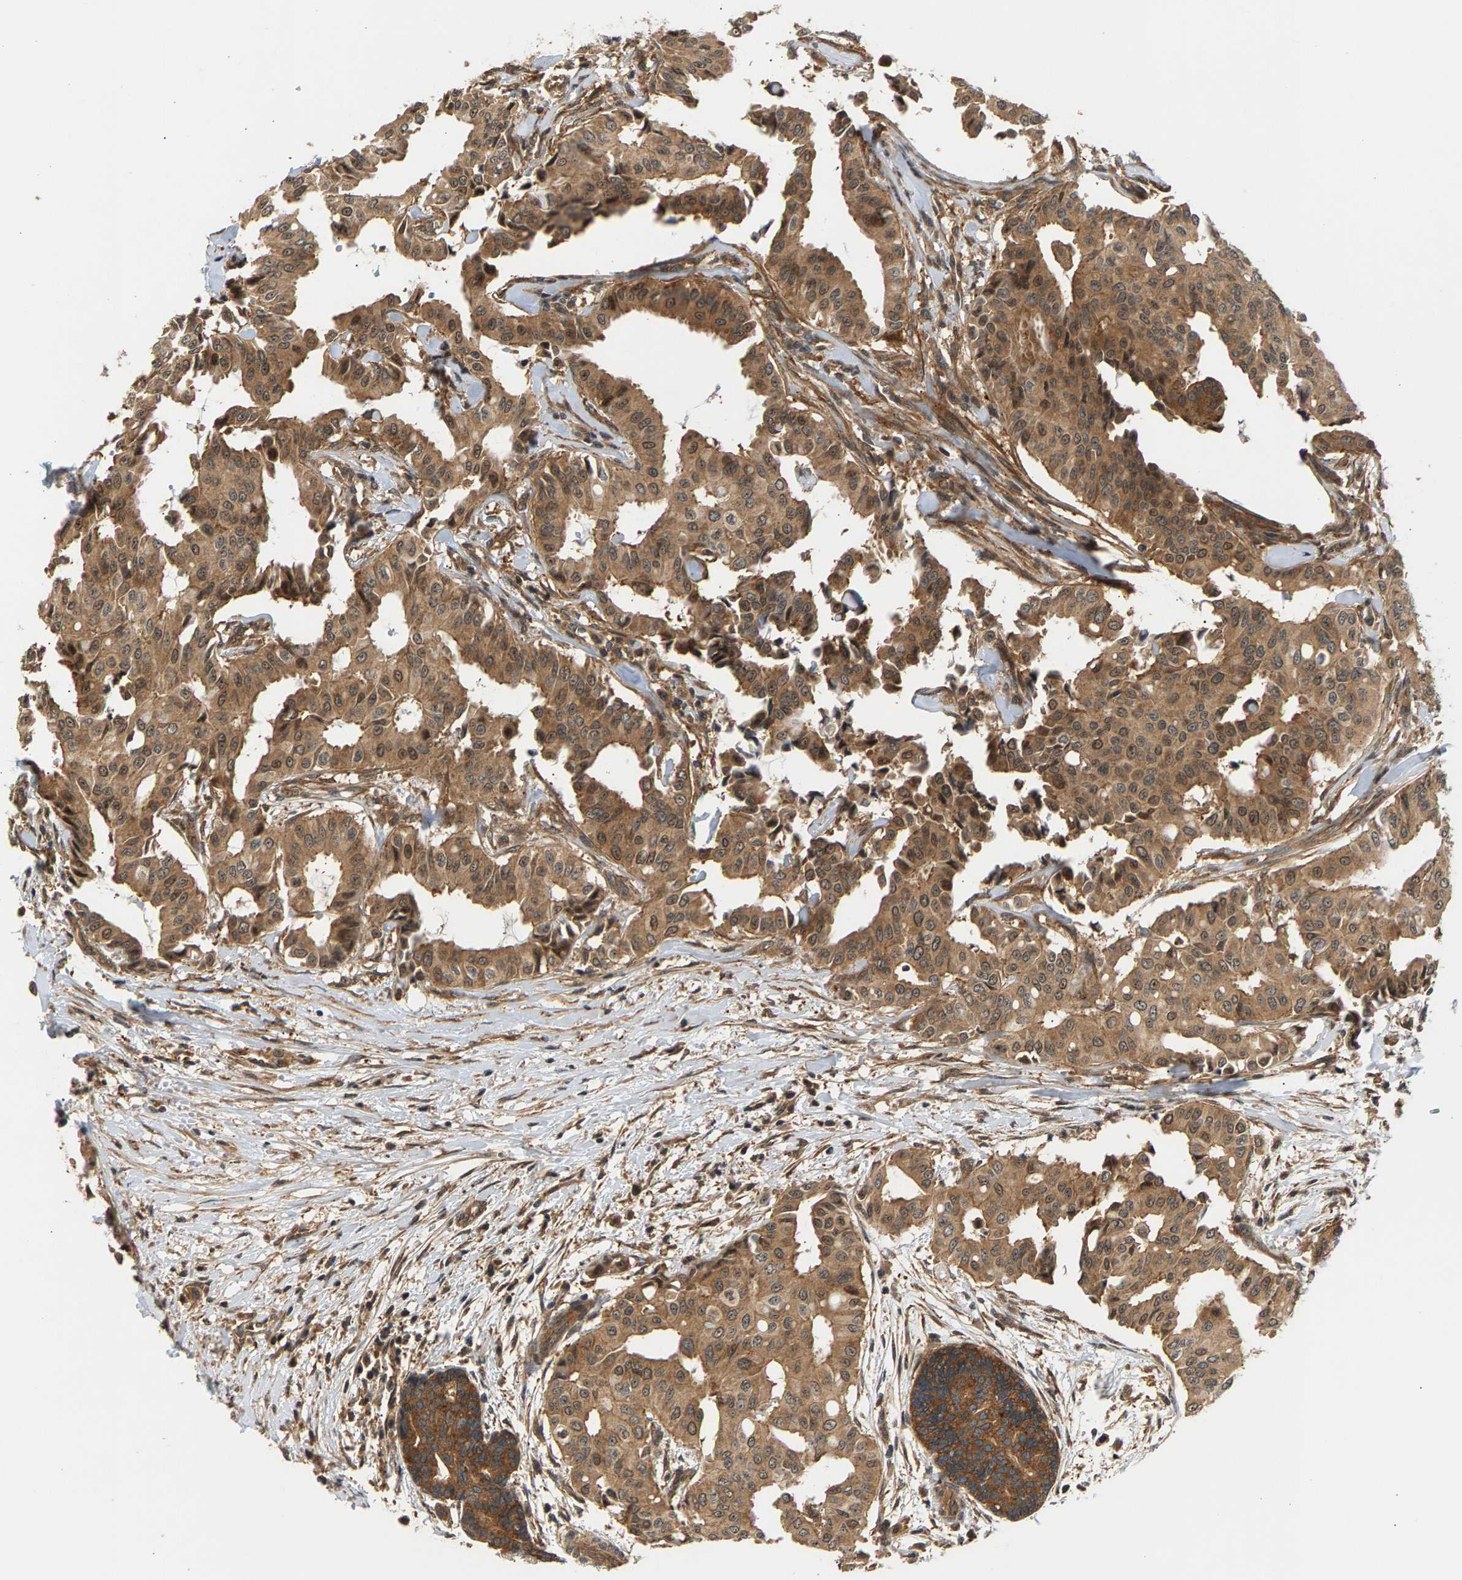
{"staining": {"intensity": "moderate", "quantity": ">75%", "location": "cytoplasmic/membranous"}, "tissue": "head and neck cancer", "cell_type": "Tumor cells", "image_type": "cancer", "snomed": [{"axis": "morphology", "description": "Adenocarcinoma, NOS"}, {"axis": "topography", "description": "Salivary gland"}, {"axis": "topography", "description": "Head-Neck"}], "caption": "An IHC histopathology image of tumor tissue is shown. Protein staining in brown shows moderate cytoplasmic/membranous positivity in head and neck cancer (adenocarcinoma) within tumor cells. (Brightfield microscopy of DAB IHC at high magnification).", "gene": "MAP2K5", "patient": {"sex": "female", "age": 59}}